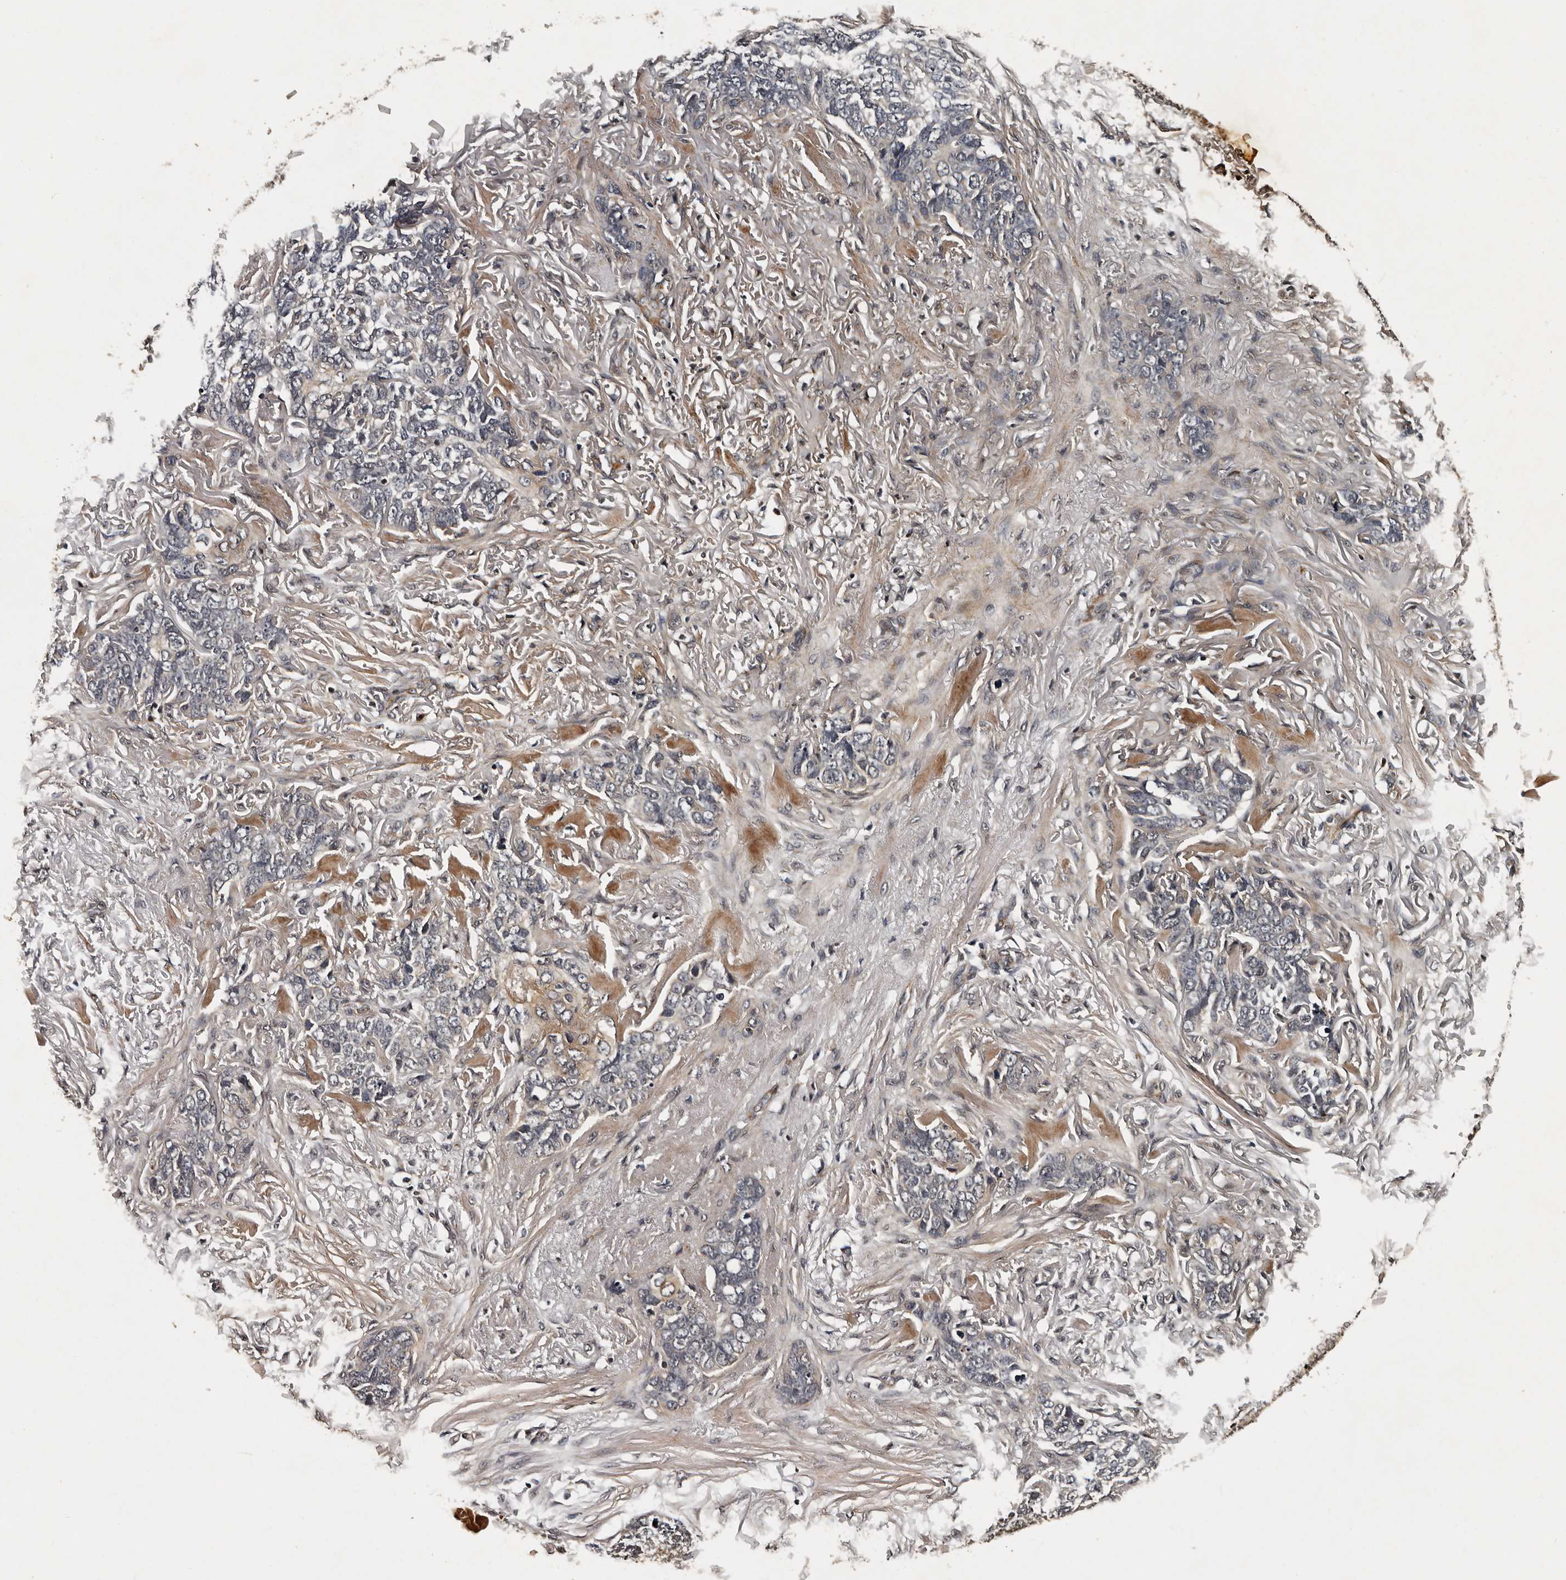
{"staining": {"intensity": "negative", "quantity": "none", "location": "none"}, "tissue": "skin cancer", "cell_type": "Tumor cells", "image_type": "cancer", "snomed": [{"axis": "morphology", "description": "Normal tissue, NOS"}, {"axis": "morphology", "description": "Basal cell carcinoma"}, {"axis": "topography", "description": "Skin"}], "caption": "Image shows no significant protein expression in tumor cells of skin basal cell carcinoma.", "gene": "CPNE3", "patient": {"sex": "male", "age": 77}}